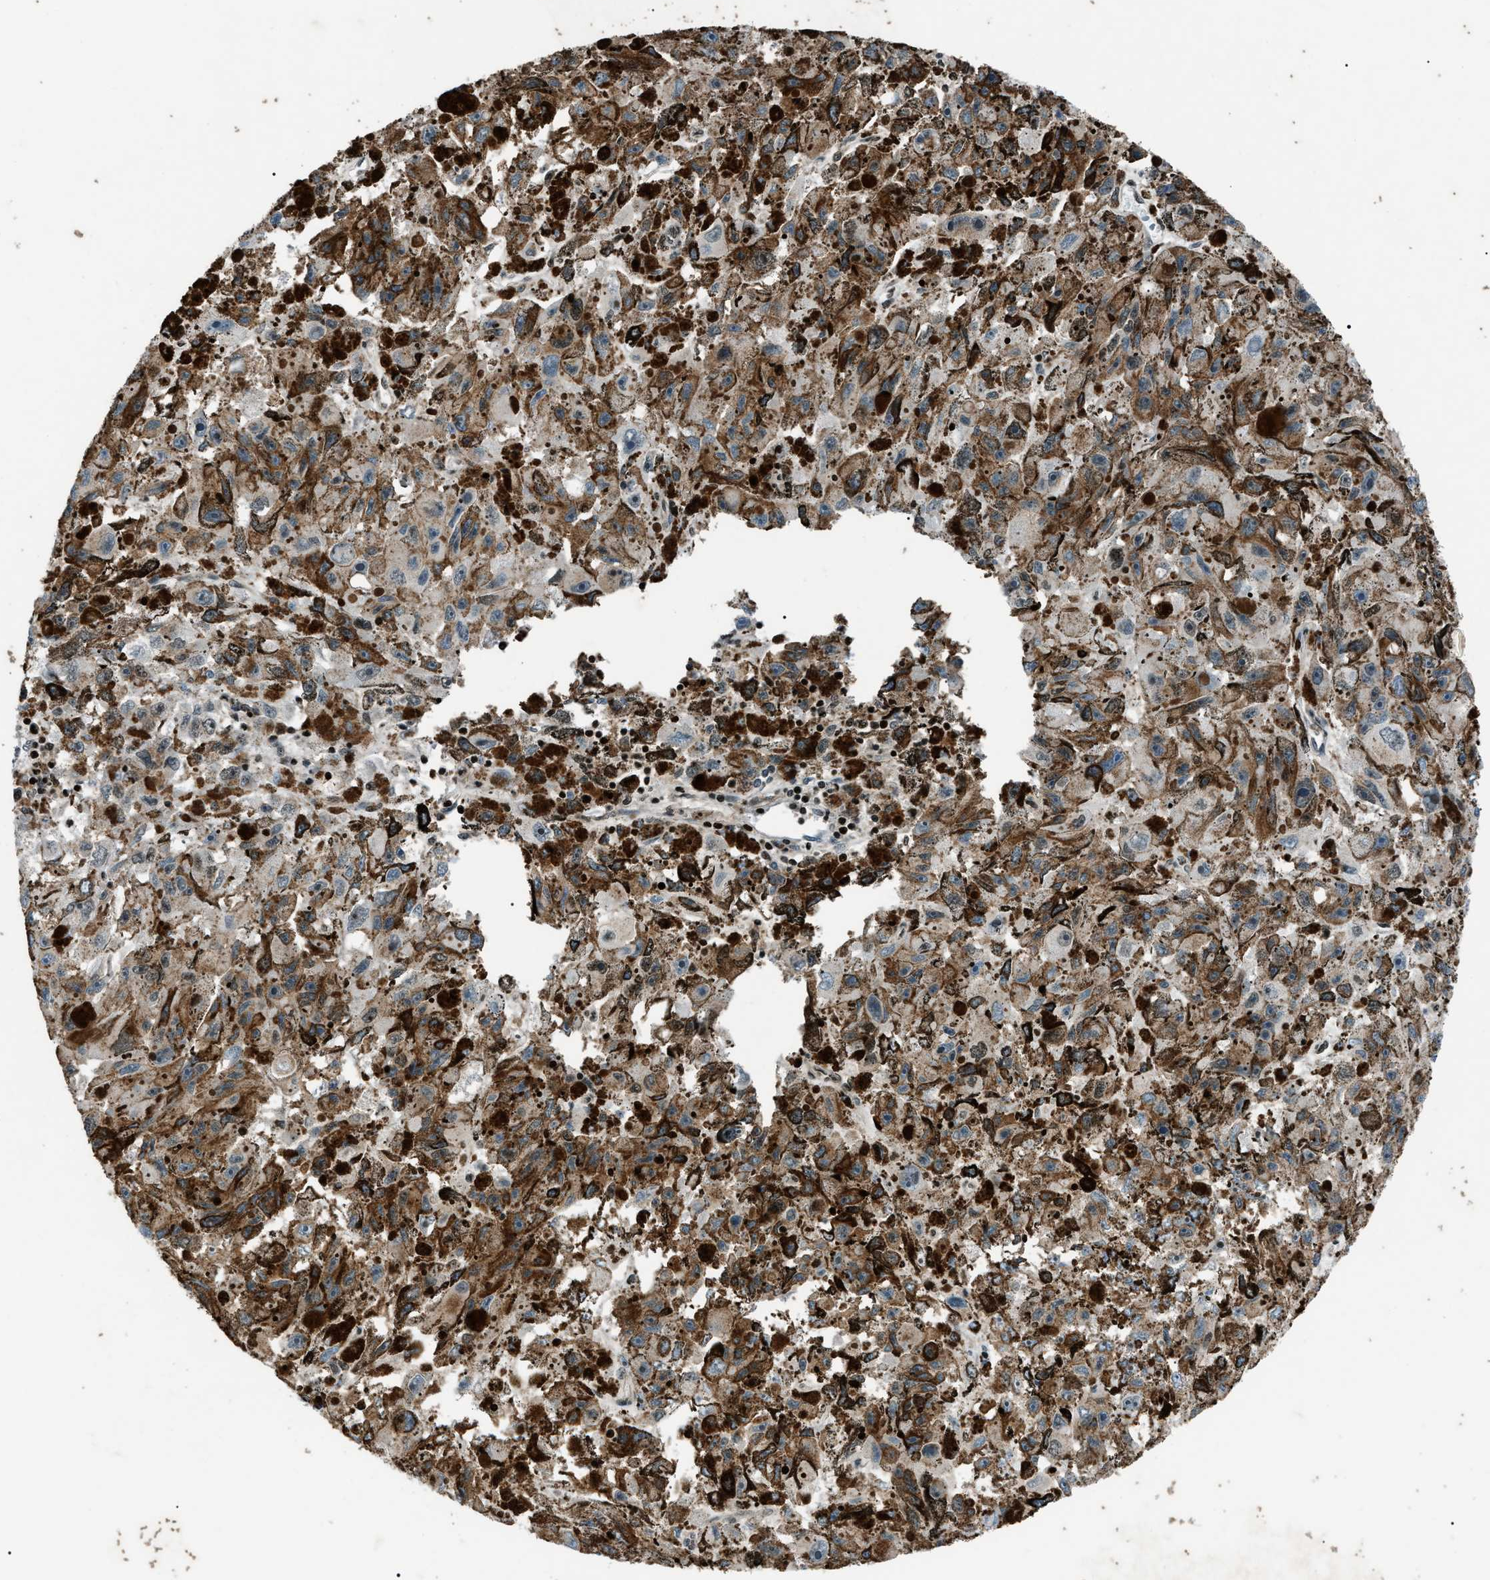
{"staining": {"intensity": "moderate", "quantity": ">75%", "location": "cytoplasmic/membranous"}, "tissue": "melanoma", "cell_type": "Tumor cells", "image_type": "cancer", "snomed": [{"axis": "morphology", "description": "Malignant melanoma, NOS"}, {"axis": "topography", "description": "Skin"}], "caption": "Melanoma stained with immunohistochemistry (IHC) exhibits moderate cytoplasmic/membranous expression in approximately >75% of tumor cells. The staining is performed using DAB (3,3'-diaminobenzidine) brown chromogen to label protein expression. The nuclei are counter-stained blue using hematoxylin.", "gene": "PRKX", "patient": {"sex": "female", "age": 104}}